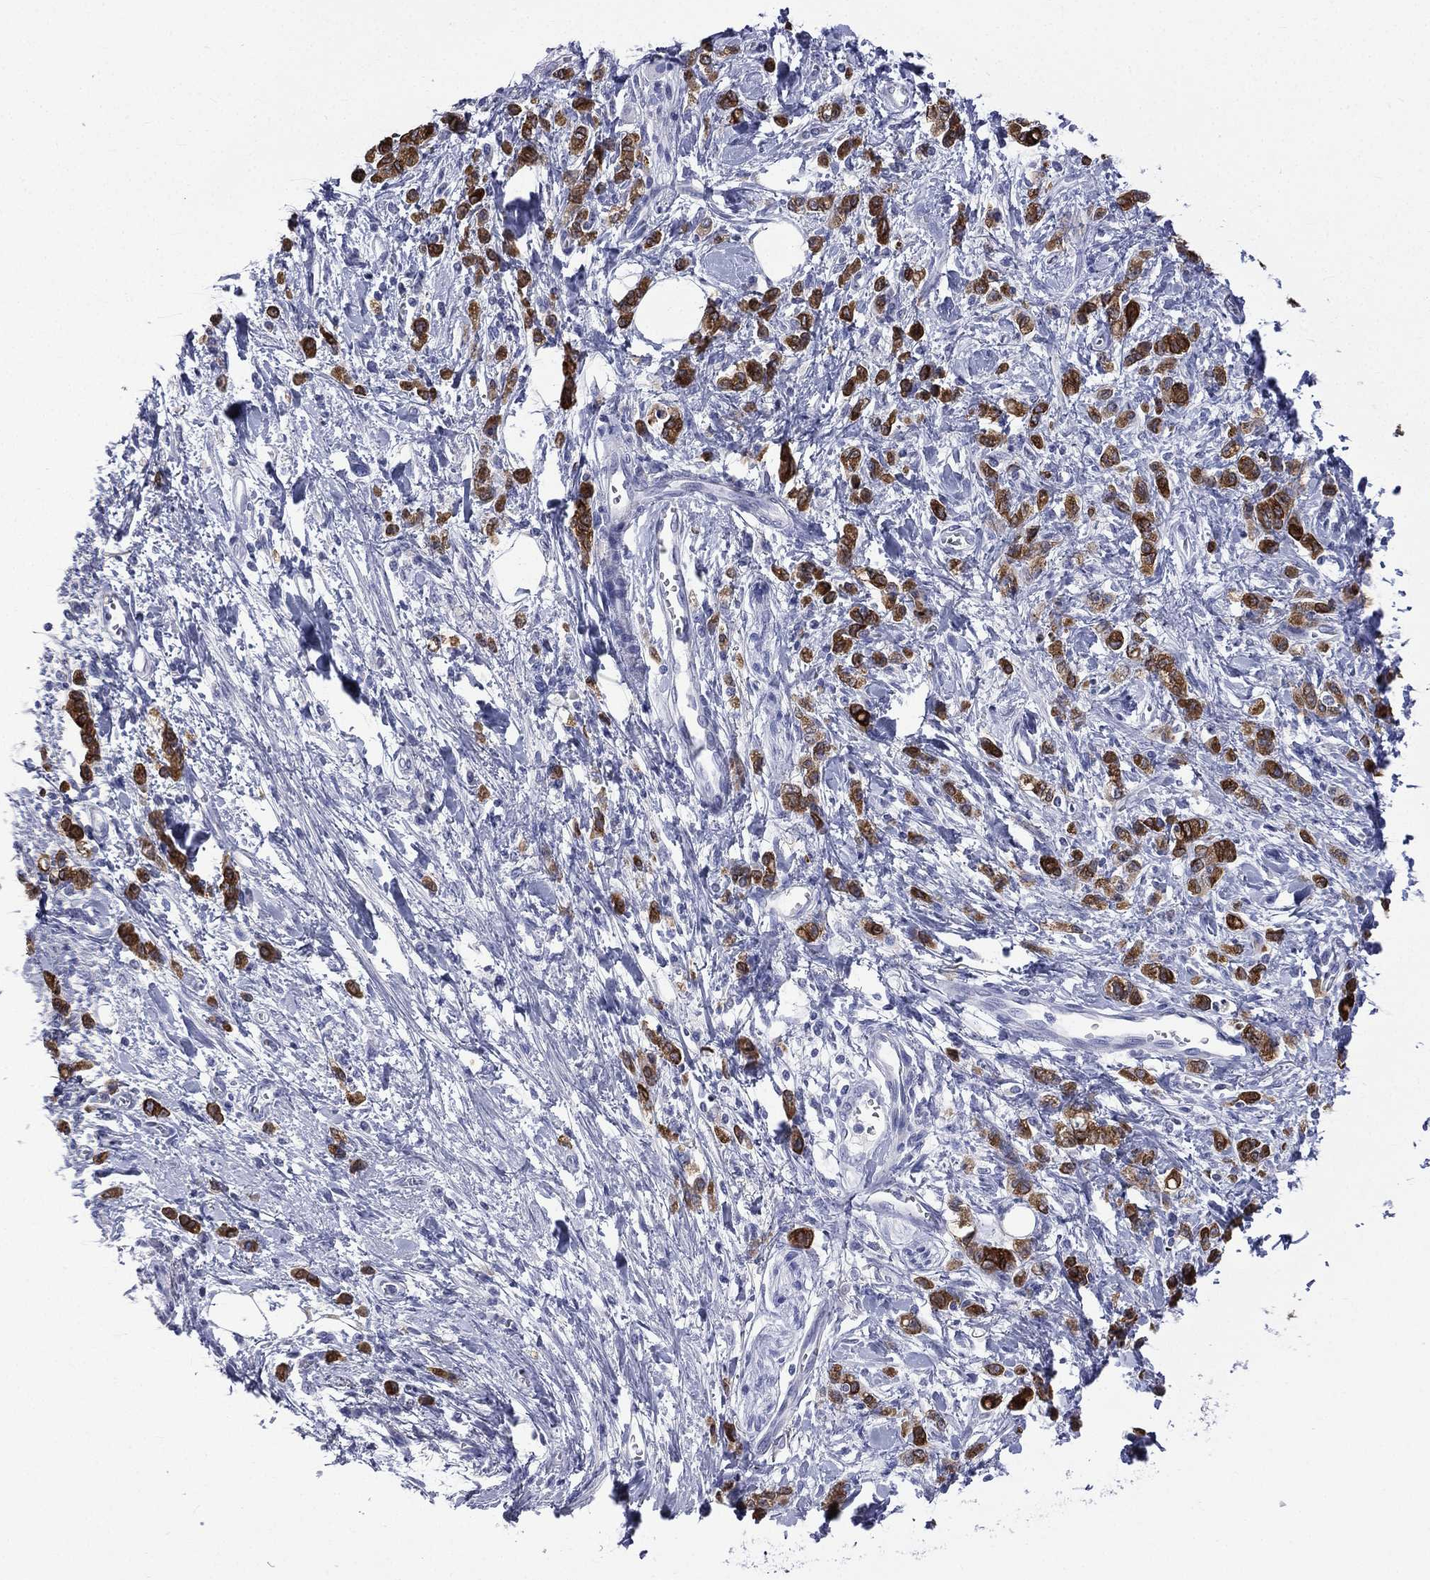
{"staining": {"intensity": "strong", "quantity": ">75%", "location": "cytoplasmic/membranous"}, "tissue": "stomach cancer", "cell_type": "Tumor cells", "image_type": "cancer", "snomed": [{"axis": "morphology", "description": "Adenocarcinoma, NOS"}, {"axis": "topography", "description": "Stomach"}], "caption": "This is an image of IHC staining of stomach adenocarcinoma, which shows strong positivity in the cytoplasmic/membranous of tumor cells.", "gene": "CES2", "patient": {"sex": "male", "age": 77}}